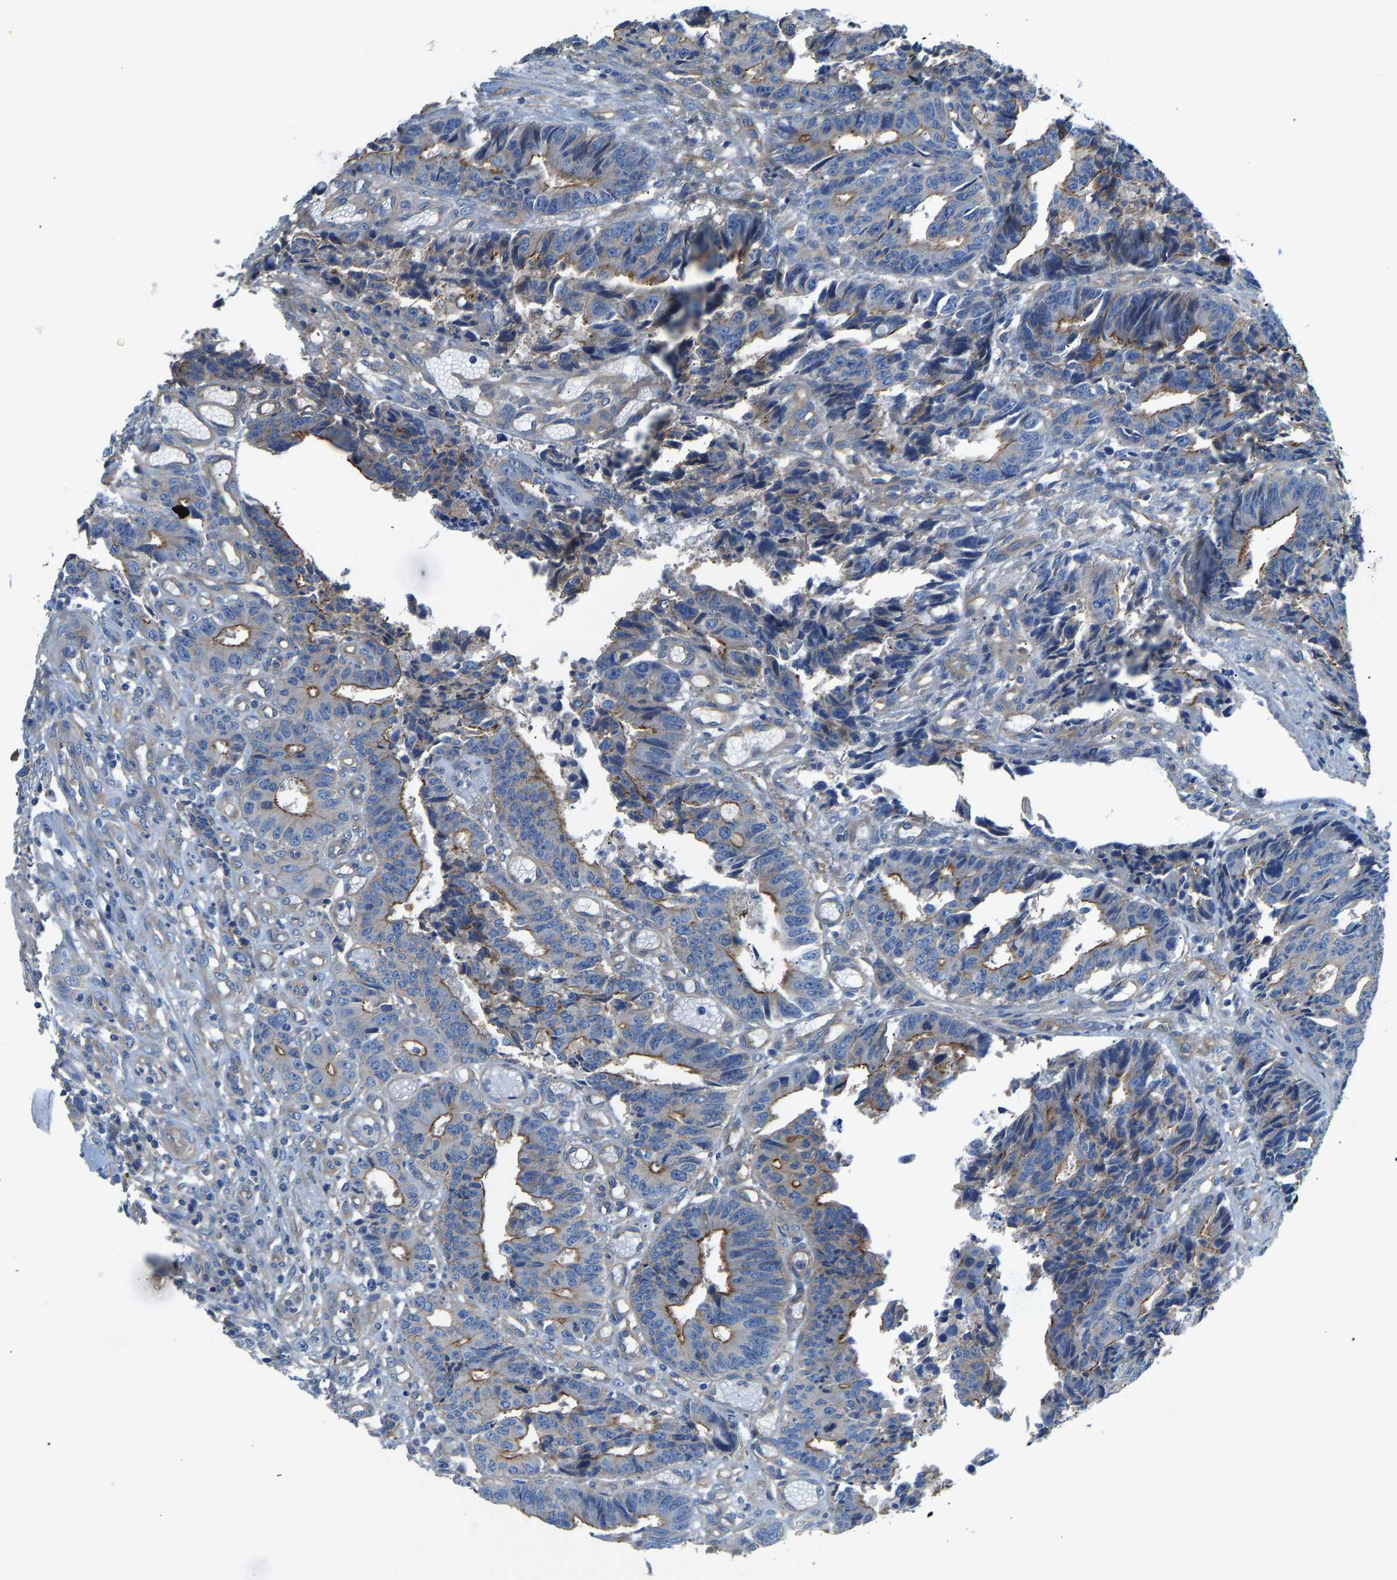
{"staining": {"intensity": "moderate", "quantity": "25%-75%", "location": "cytoplasmic/membranous"}, "tissue": "colorectal cancer", "cell_type": "Tumor cells", "image_type": "cancer", "snomed": [{"axis": "morphology", "description": "Adenocarcinoma, NOS"}, {"axis": "topography", "description": "Rectum"}], "caption": "There is medium levels of moderate cytoplasmic/membranous staining in tumor cells of colorectal cancer, as demonstrated by immunohistochemical staining (brown color).", "gene": "CHAD", "patient": {"sex": "male", "age": 84}}